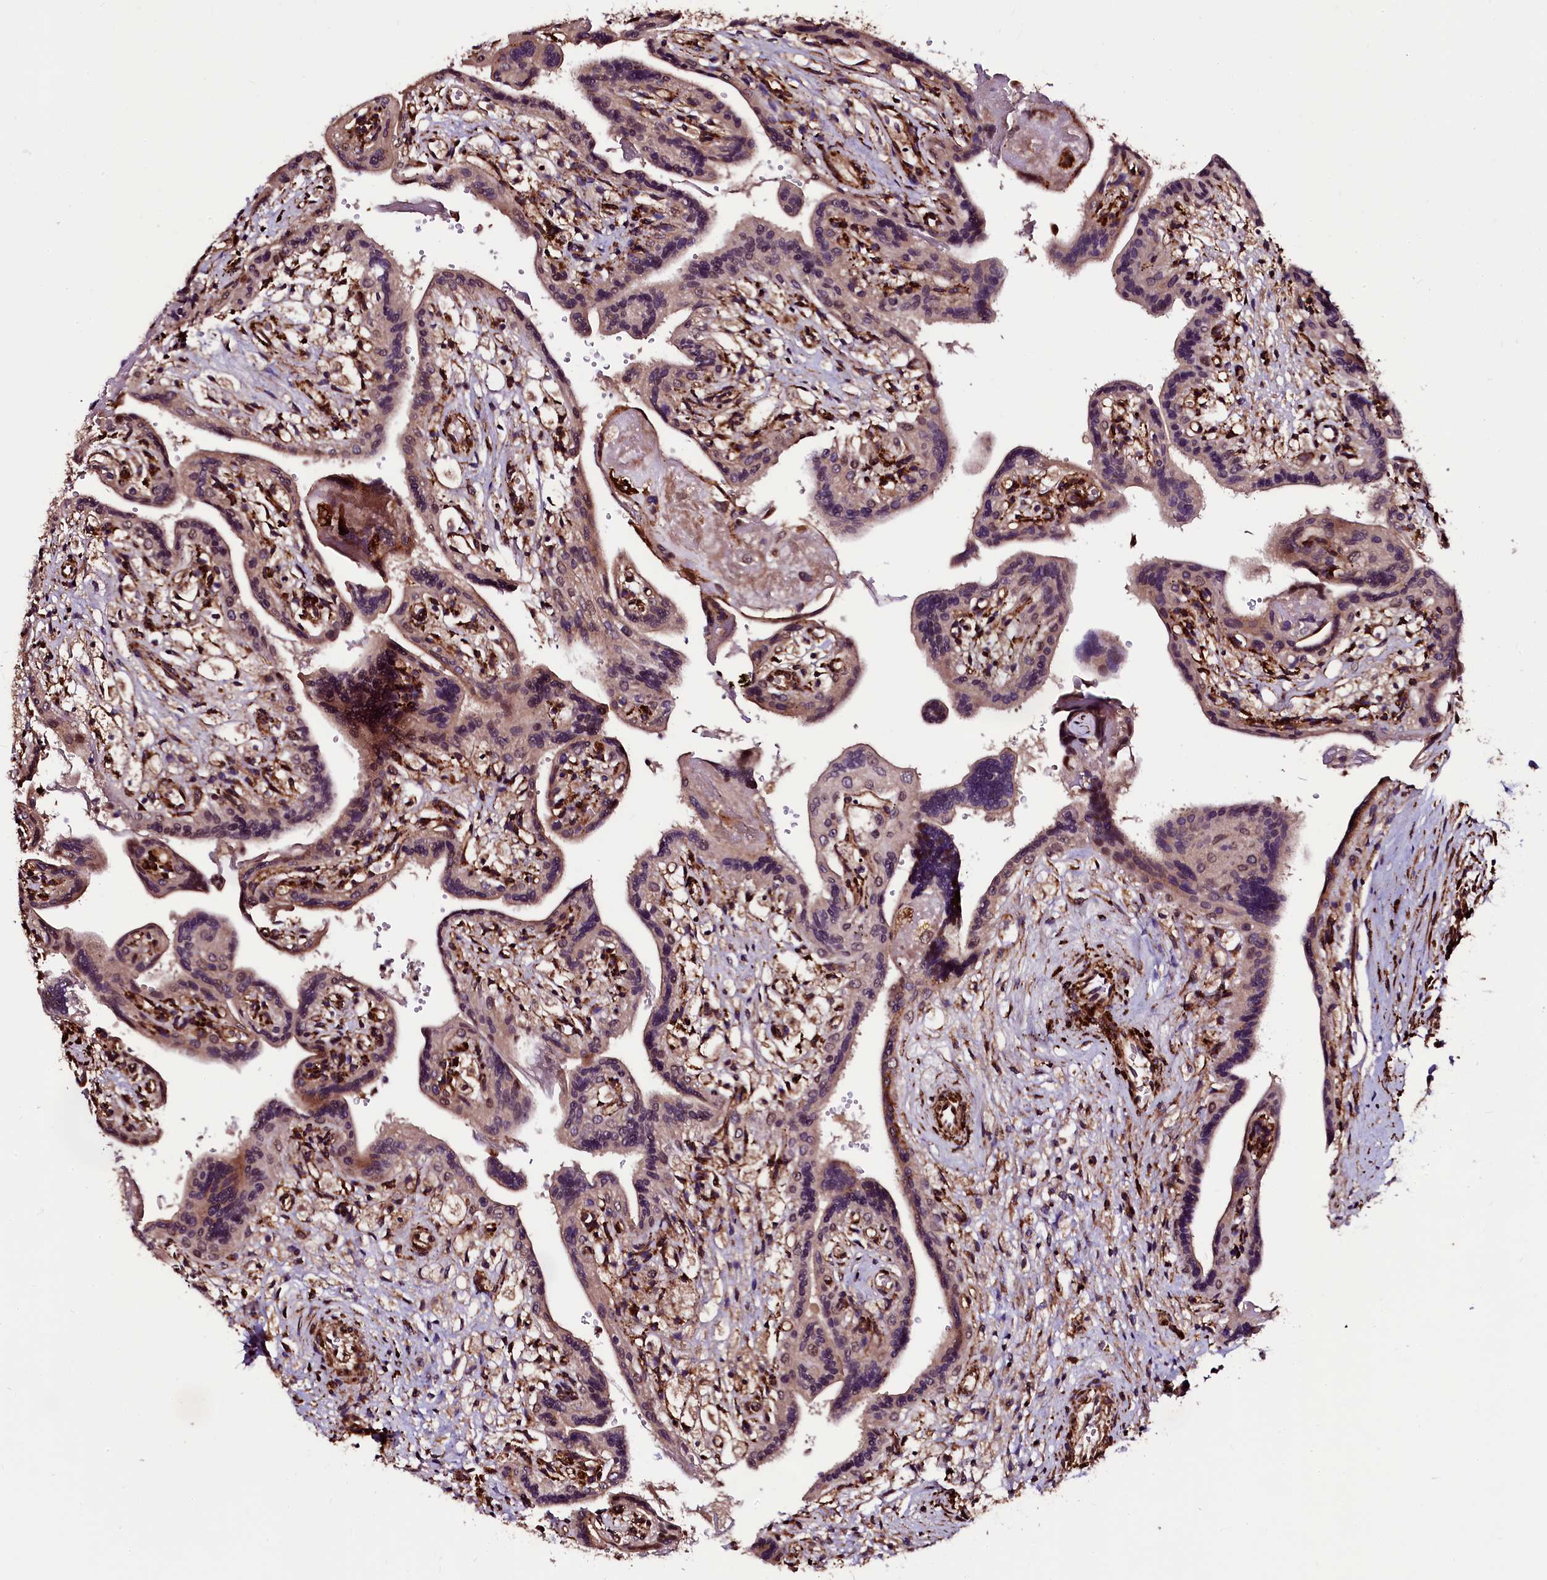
{"staining": {"intensity": "moderate", "quantity": ">75%", "location": "cytoplasmic/membranous,nuclear"}, "tissue": "placenta", "cell_type": "Trophoblastic cells", "image_type": "normal", "snomed": [{"axis": "morphology", "description": "Normal tissue, NOS"}, {"axis": "topography", "description": "Placenta"}], "caption": "IHC histopathology image of benign placenta stained for a protein (brown), which shows medium levels of moderate cytoplasmic/membranous,nuclear expression in approximately >75% of trophoblastic cells.", "gene": "N4BP1", "patient": {"sex": "female", "age": 37}}